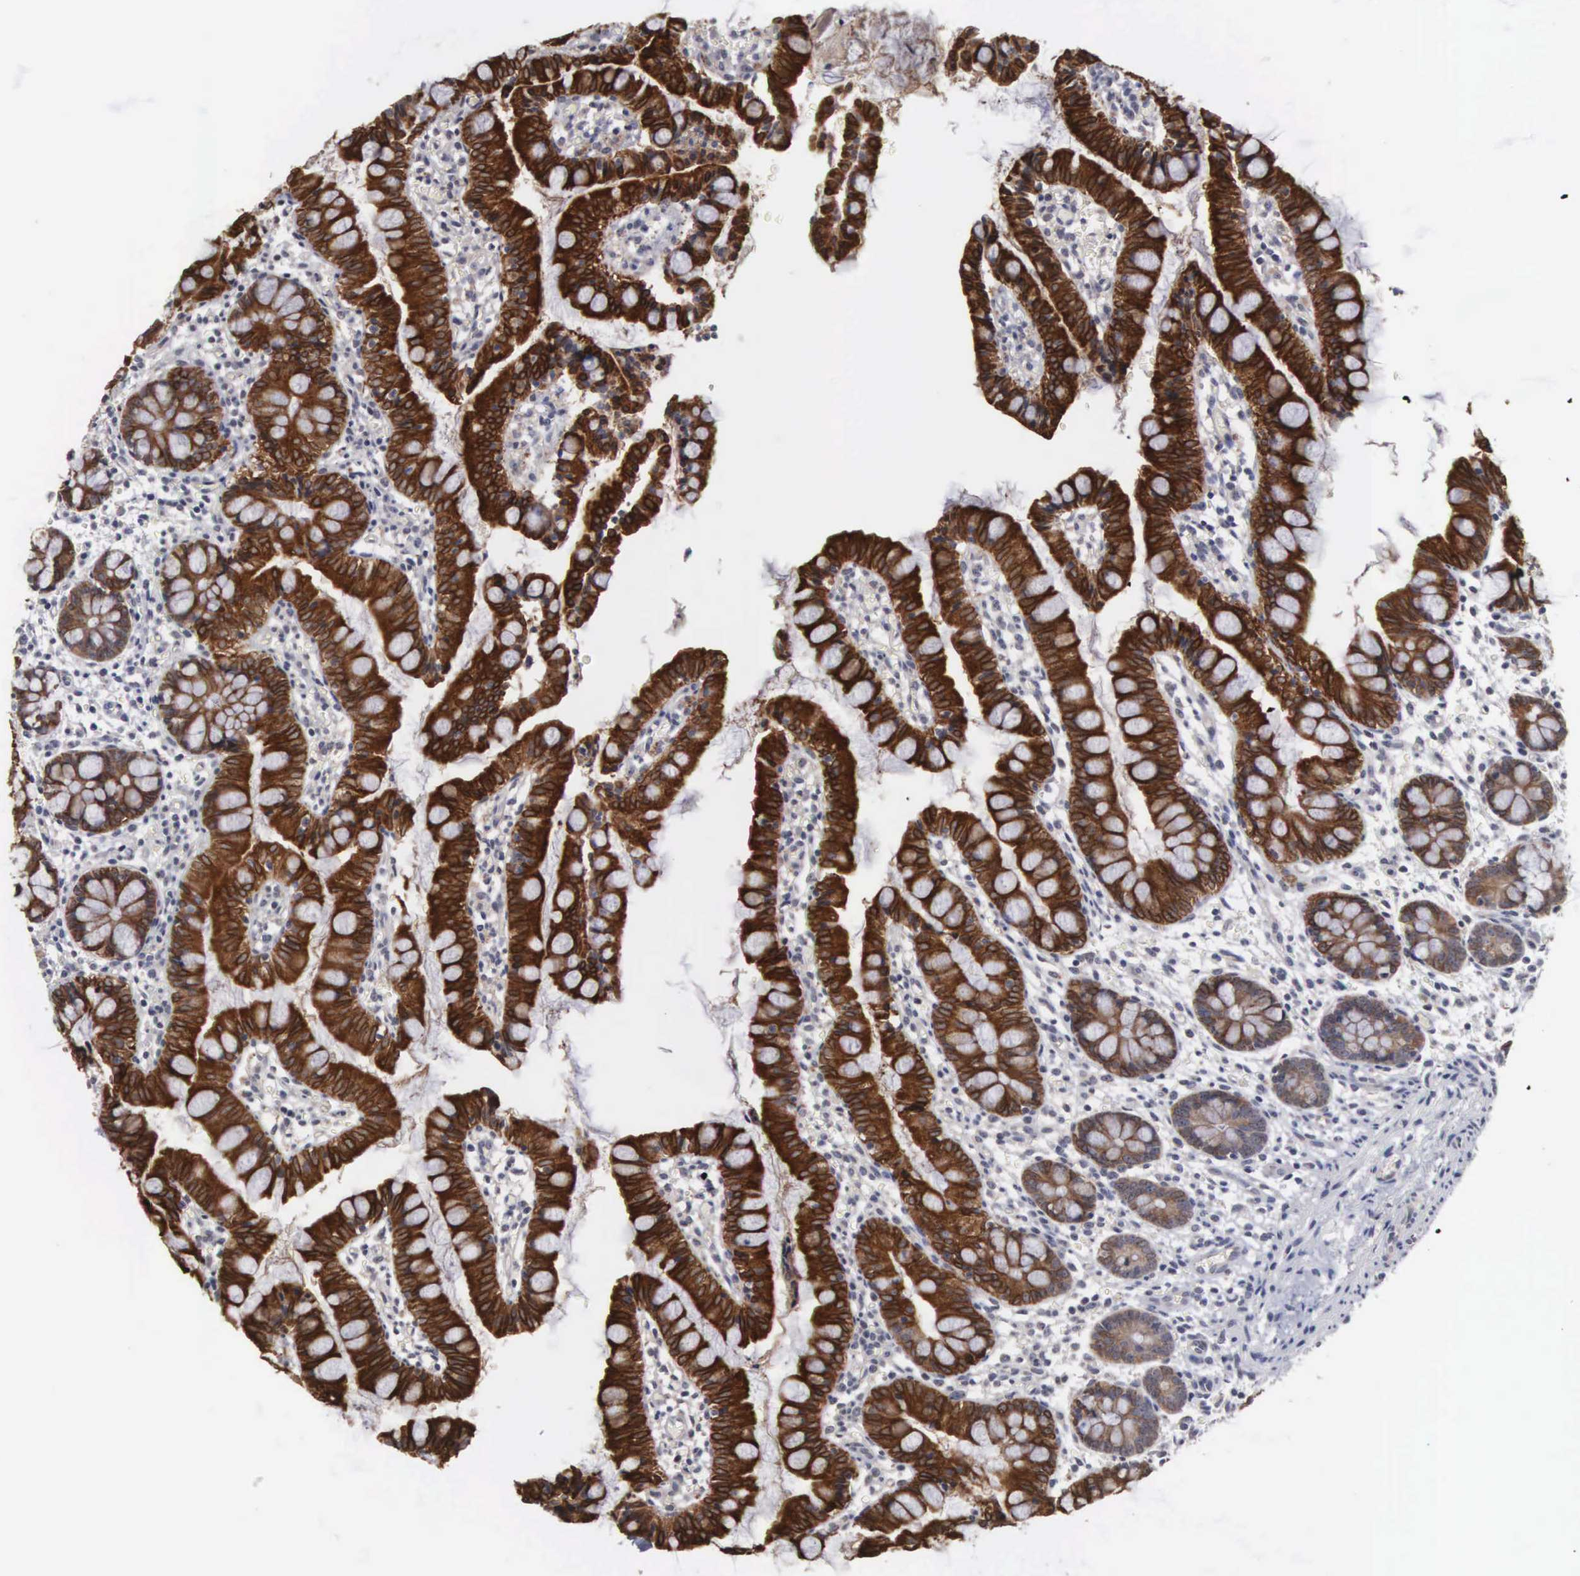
{"staining": {"intensity": "strong", "quantity": ">75%", "location": "cytoplasmic/membranous"}, "tissue": "small intestine", "cell_type": "Glandular cells", "image_type": "normal", "snomed": [{"axis": "morphology", "description": "Normal tissue, NOS"}, {"axis": "topography", "description": "Small intestine"}], "caption": "This micrograph demonstrates normal small intestine stained with IHC to label a protein in brown. The cytoplasmic/membranous of glandular cells show strong positivity for the protein. Nuclei are counter-stained blue.", "gene": "AMN", "patient": {"sex": "male", "age": 1}}